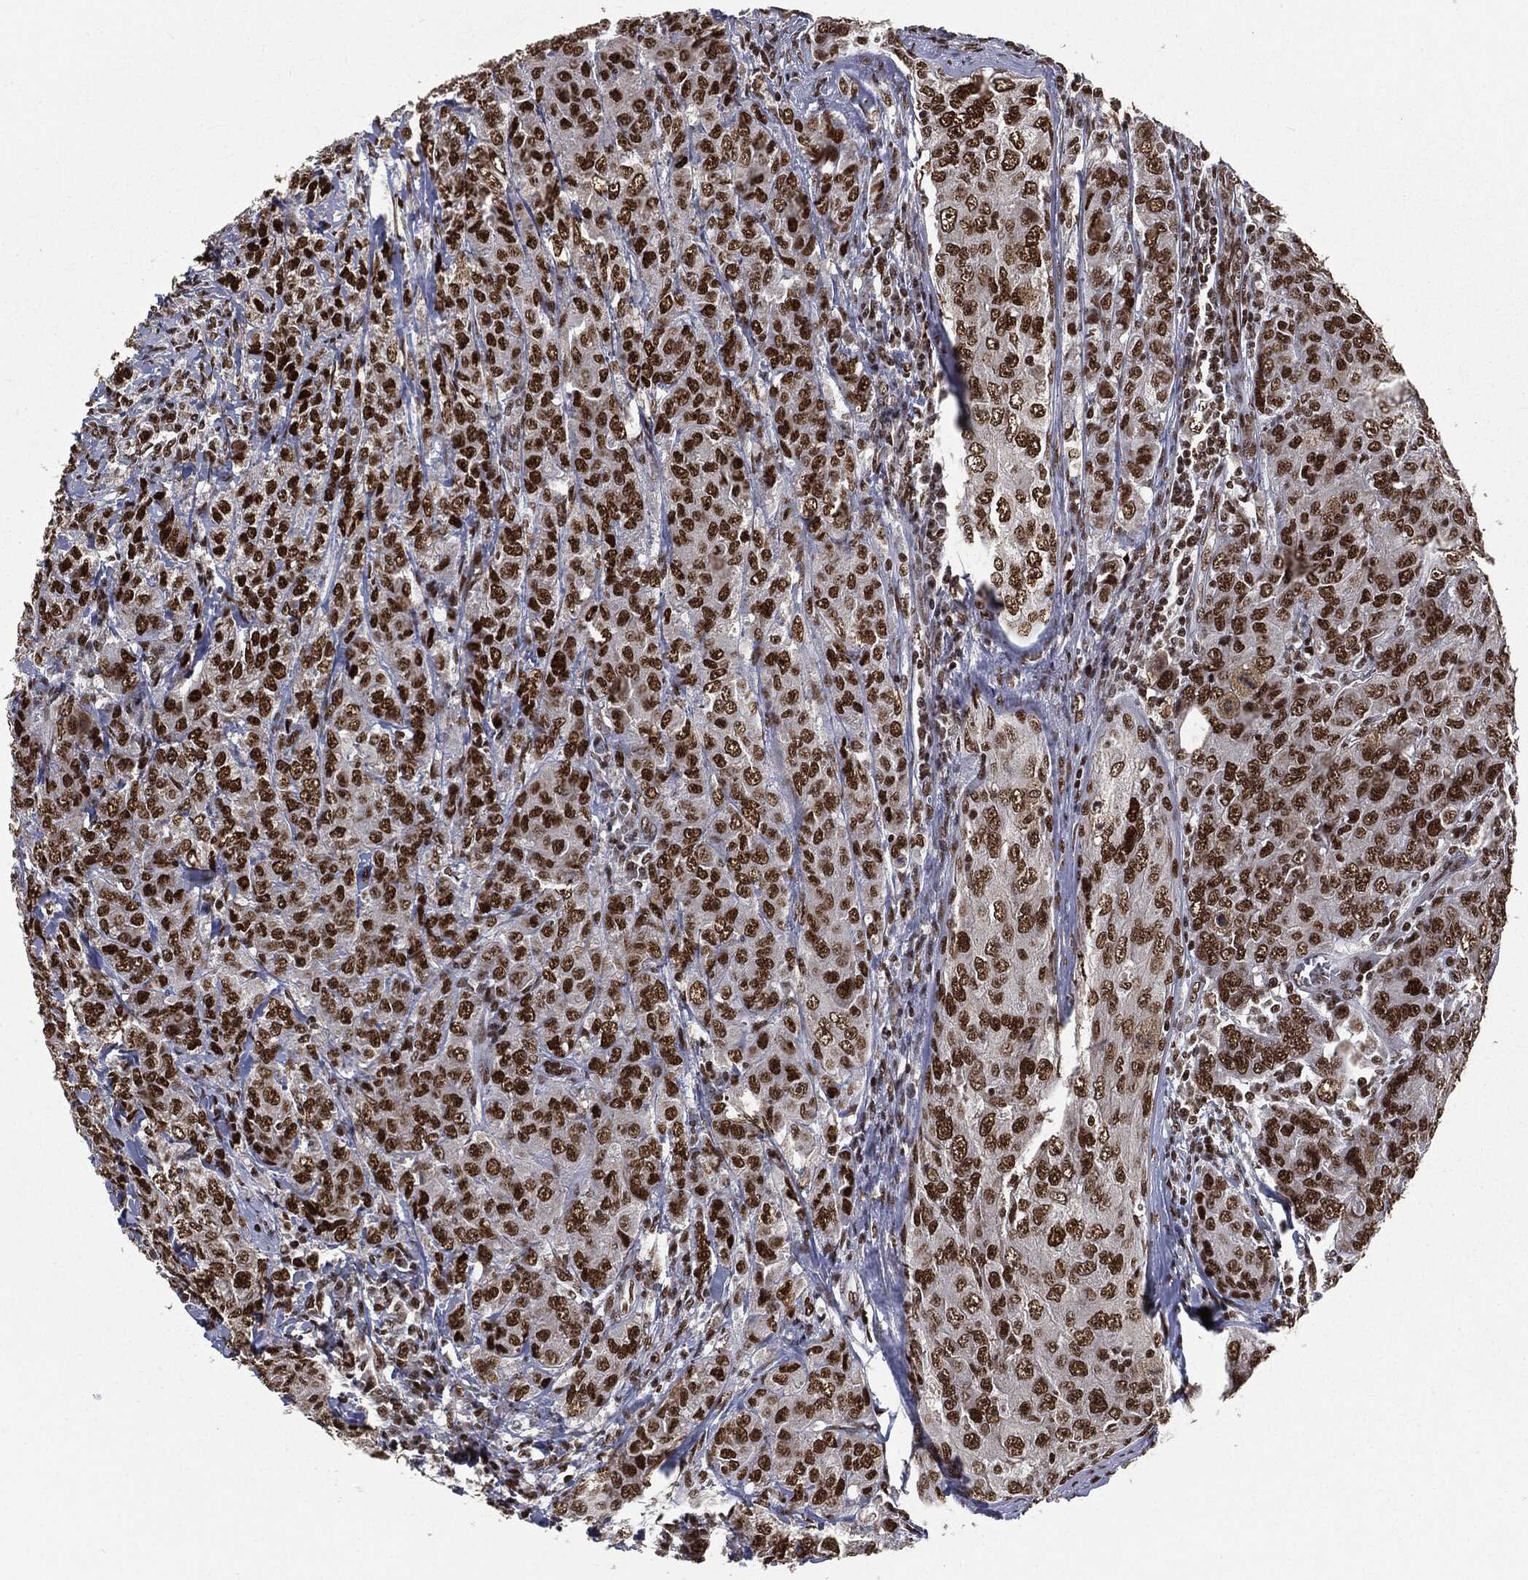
{"staining": {"intensity": "strong", "quantity": ">75%", "location": "nuclear"}, "tissue": "breast cancer", "cell_type": "Tumor cells", "image_type": "cancer", "snomed": [{"axis": "morphology", "description": "Duct carcinoma"}, {"axis": "topography", "description": "Breast"}], "caption": "Brown immunohistochemical staining in breast cancer demonstrates strong nuclear expression in approximately >75% of tumor cells.", "gene": "DPH2", "patient": {"sex": "female", "age": 43}}